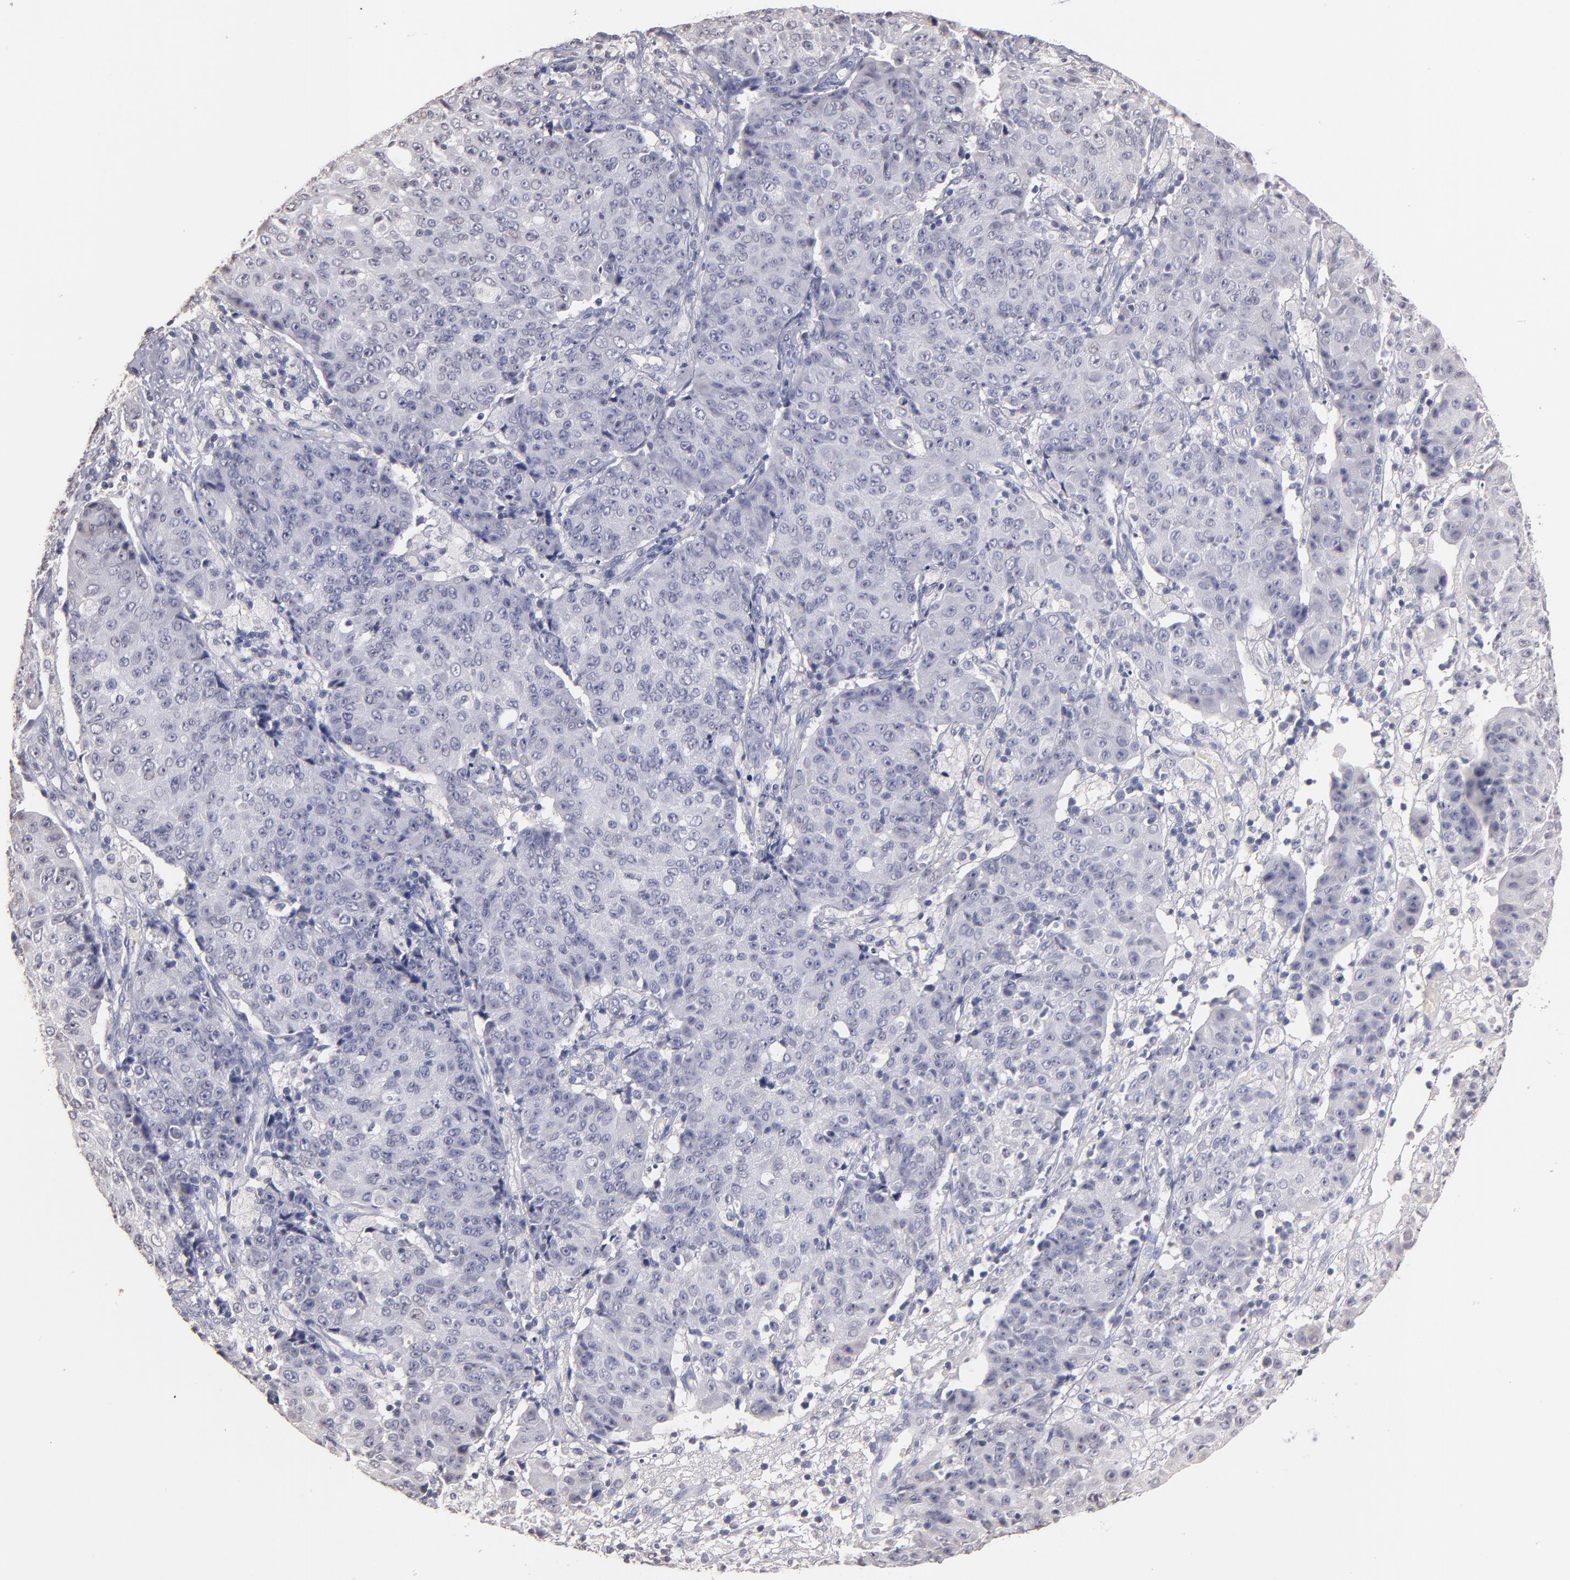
{"staining": {"intensity": "negative", "quantity": "none", "location": "none"}, "tissue": "ovarian cancer", "cell_type": "Tumor cells", "image_type": "cancer", "snomed": [{"axis": "morphology", "description": "Carcinoma, endometroid"}, {"axis": "topography", "description": "Ovary"}], "caption": "IHC image of neoplastic tissue: ovarian endometroid carcinoma stained with DAB (3,3'-diaminobenzidine) reveals no significant protein staining in tumor cells.", "gene": "SOX10", "patient": {"sex": "female", "age": 42}}